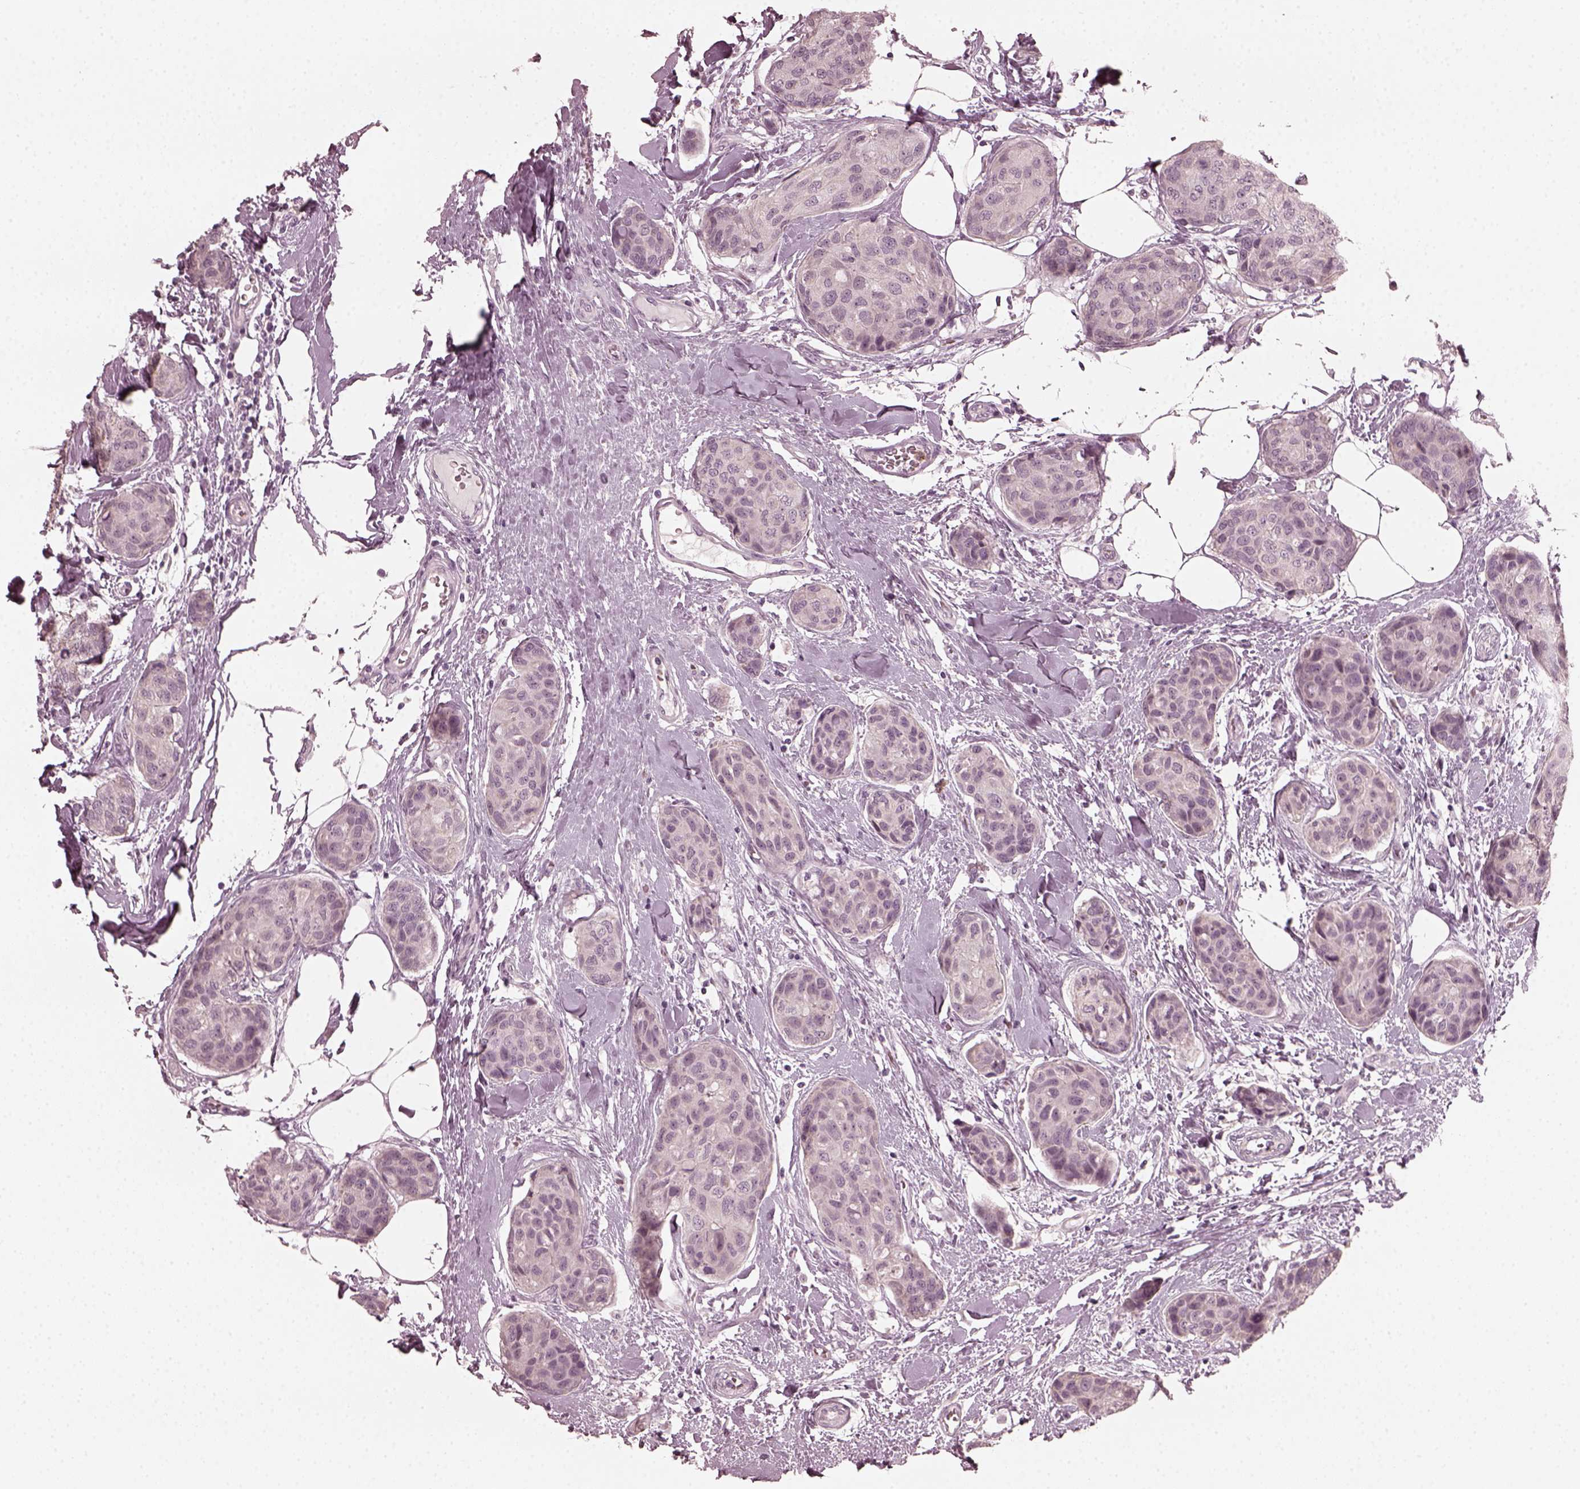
{"staining": {"intensity": "negative", "quantity": "none", "location": "none"}, "tissue": "breast cancer", "cell_type": "Tumor cells", "image_type": "cancer", "snomed": [{"axis": "morphology", "description": "Duct carcinoma"}, {"axis": "topography", "description": "Breast"}], "caption": "This is an immunohistochemistry (IHC) image of human breast cancer. There is no positivity in tumor cells.", "gene": "CCDC170", "patient": {"sex": "female", "age": 80}}